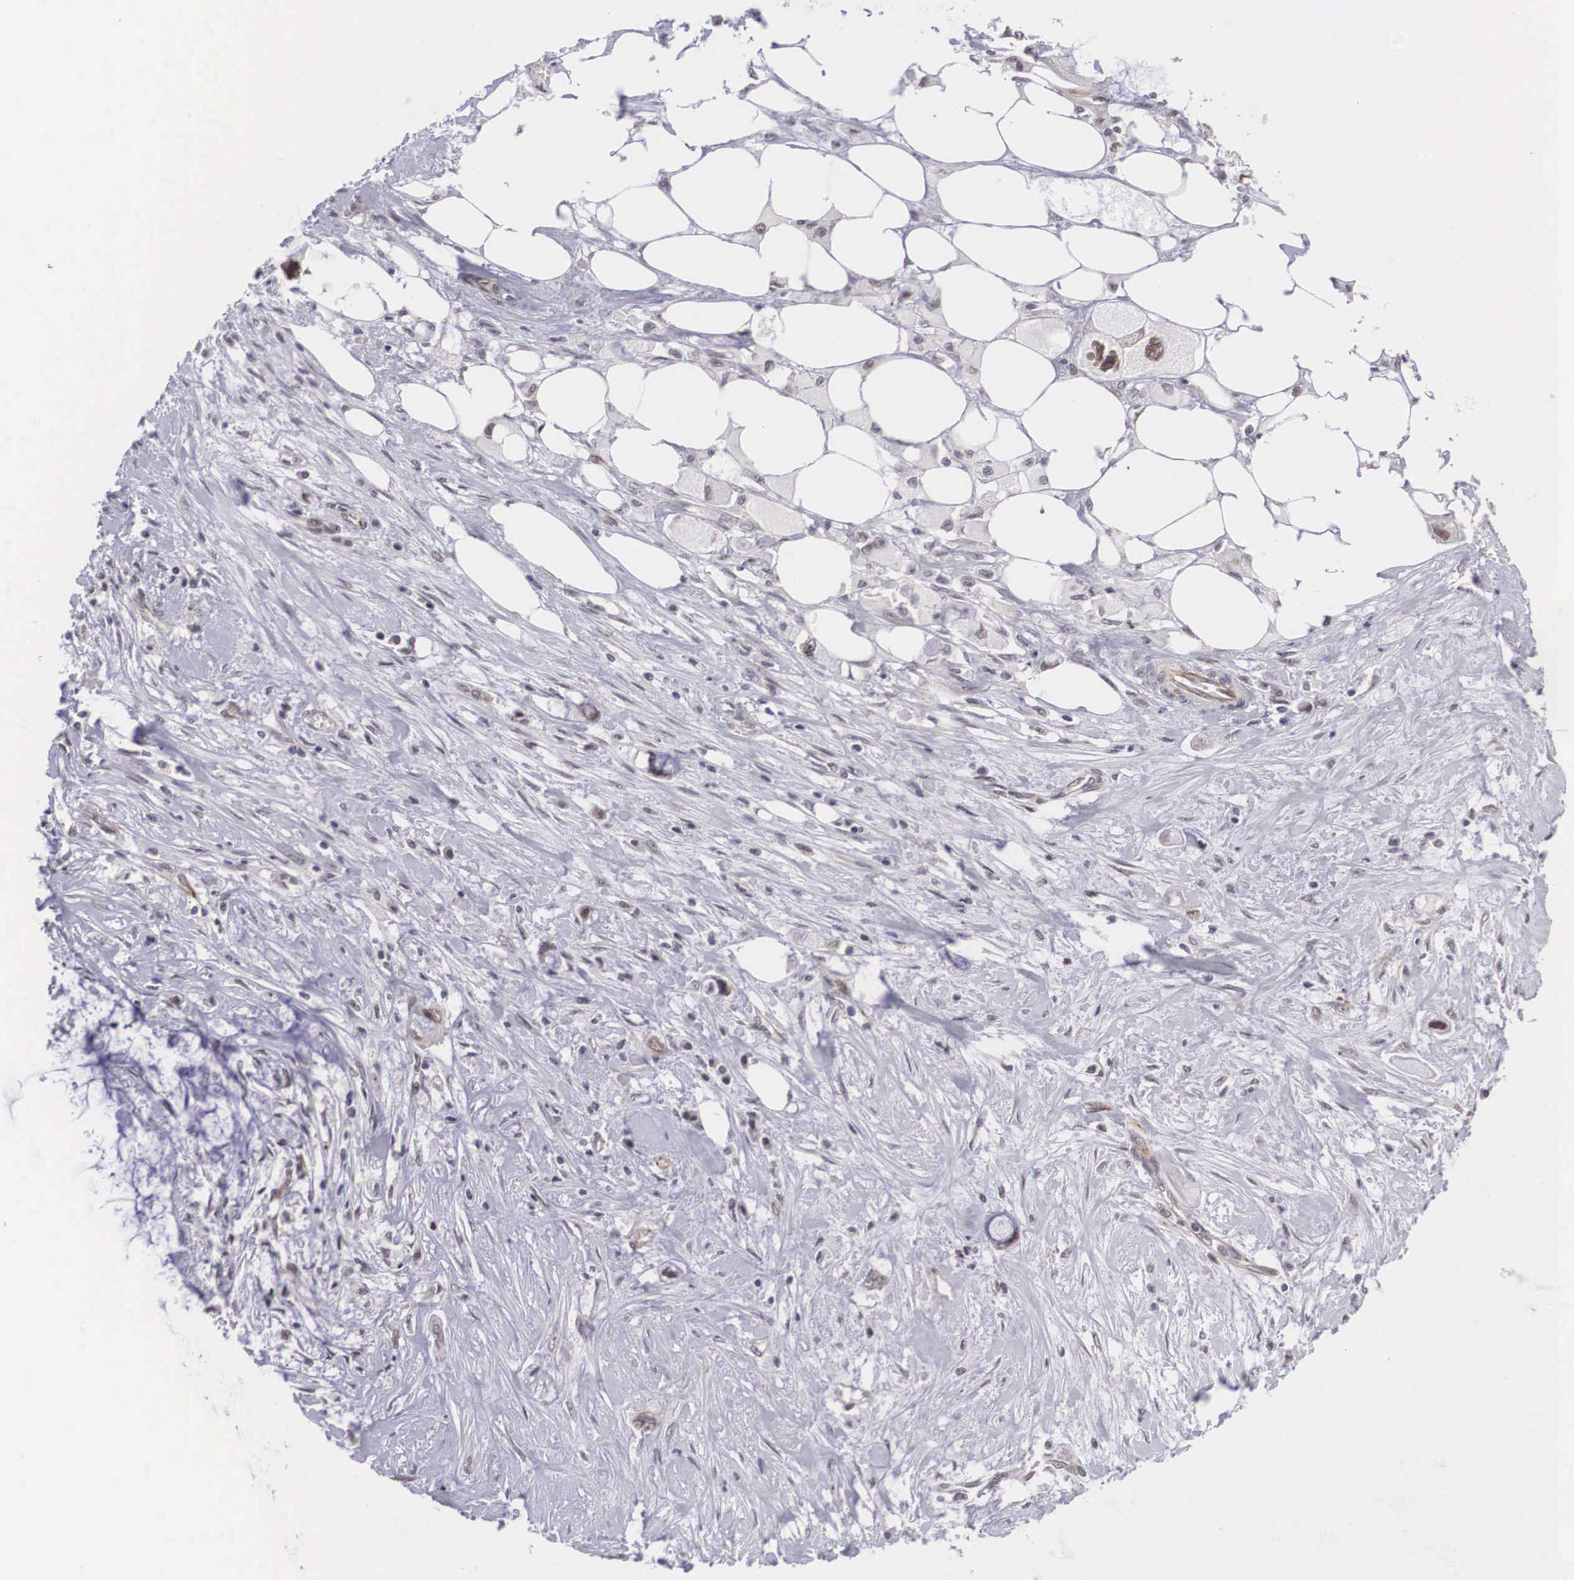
{"staining": {"intensity": "weak", "quantity": "25%-75%", "location": "nuclear"}, "tissue": "pancreatic cancer", "cell_type": "Tumor cells", "image_type": "cancer", "snomed": [{"axis": "morphology", "description": "Adenocarcinoma, NOS"}, {"axis": "topography", "description": "Pancreas"}, {"axis": "topography", "description": "Stomach, upper"}], "caption": "The image shows a brown stain indicating the presence of a protein in the nuclear of tumor cells in pancreatic adenocarcinoma. (Brightfield microscopy of DAB IHC at high magnification).", "gene": "MORC2", "patient": {"sex": "male", "age": 77}}